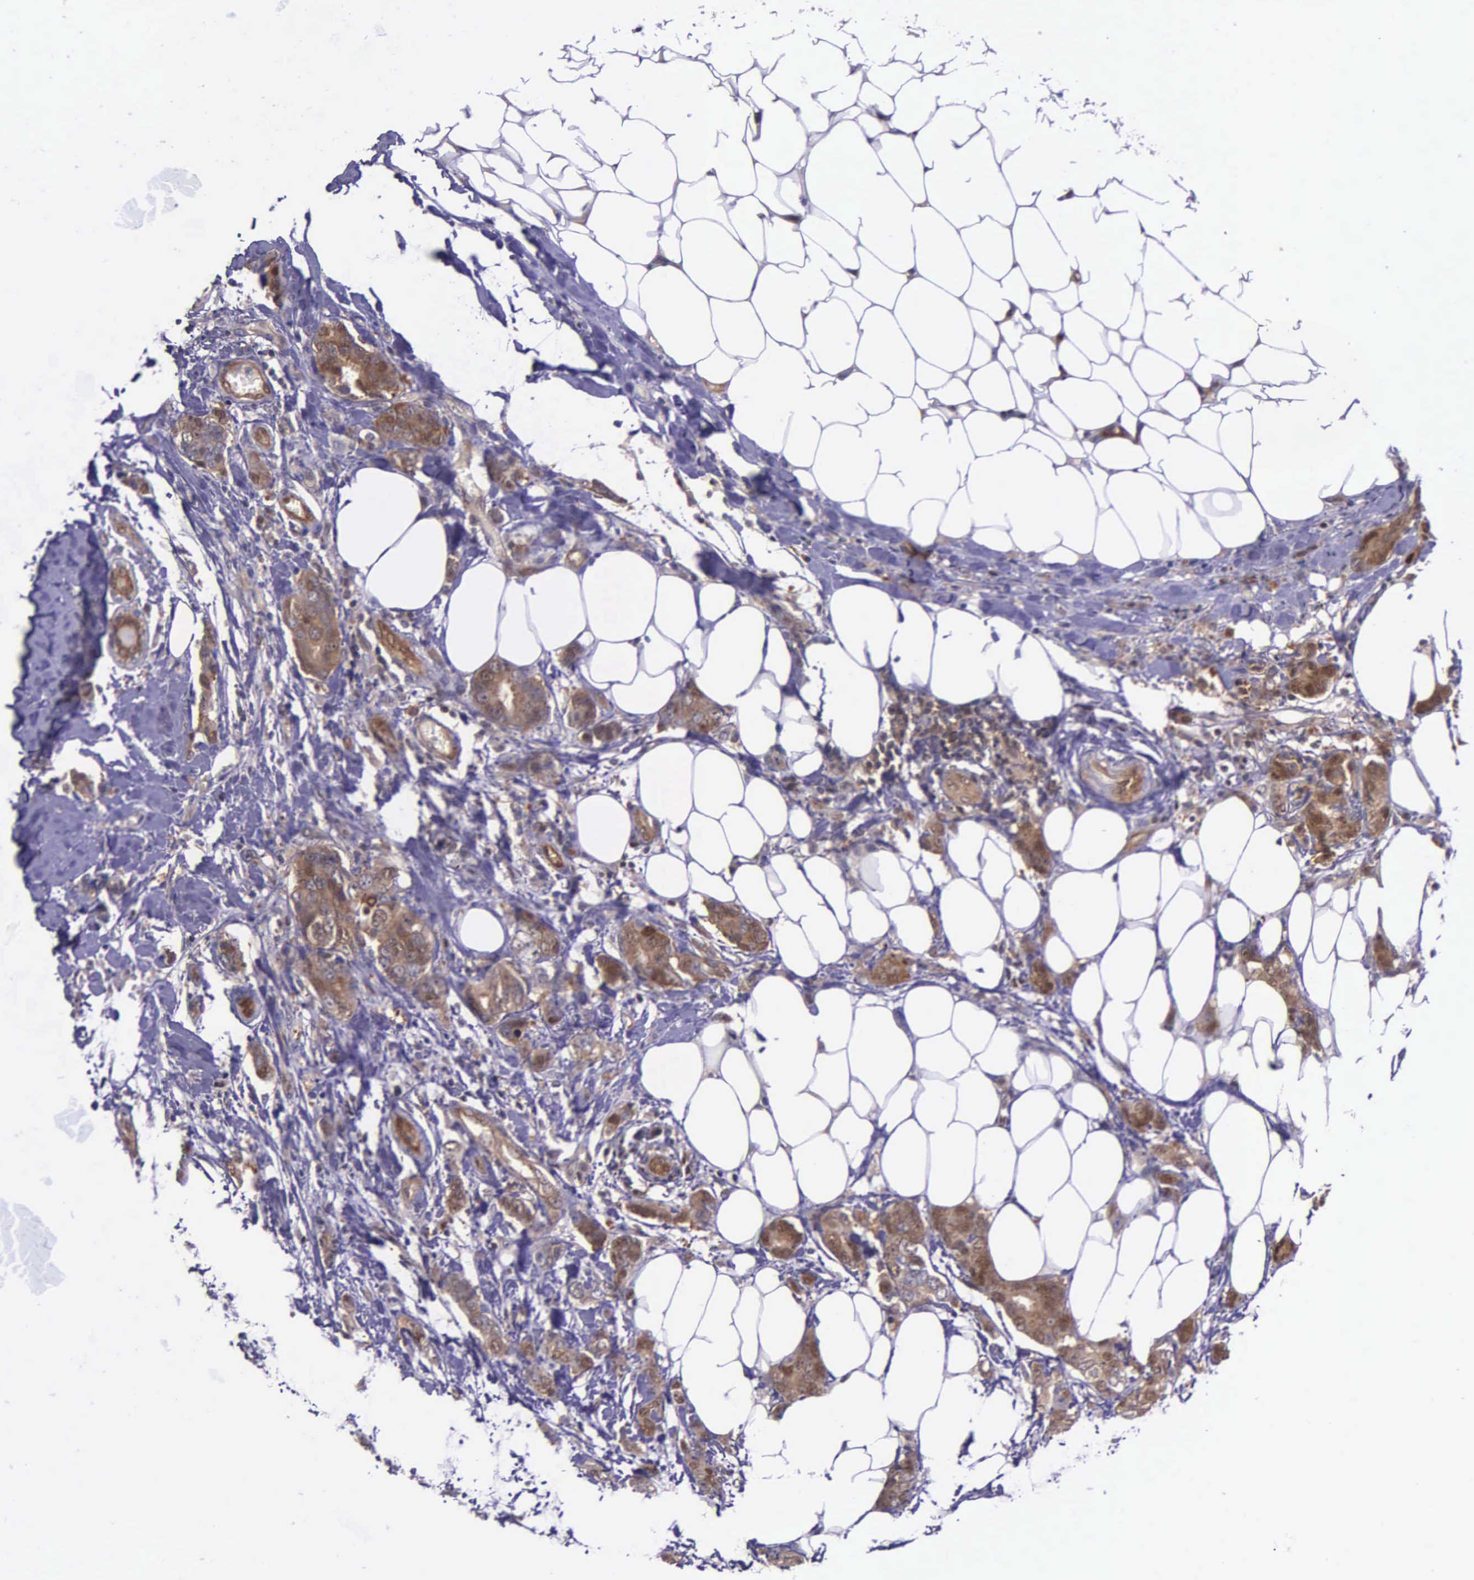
{"staining": {"intensity": "strong", "quantity": ">75%", "location": "cytoplasmic/membranous"}, "tissue": "breast cancer", "cell_type": "Tumor cells", "image_type": "cancer", "snomed": [{"axis": "morphology", "description": "Duct carcinoma"}, {"axis": "topography", "description": "Breast"}], "caption": "Brown immunohistochemical staining in human breast cancer reveals strong cytoplasmic/membranous positivity in about >75% of tumor cells.", "gene": "GMPR2", "patient": {"sex": "female", "age": 53}}